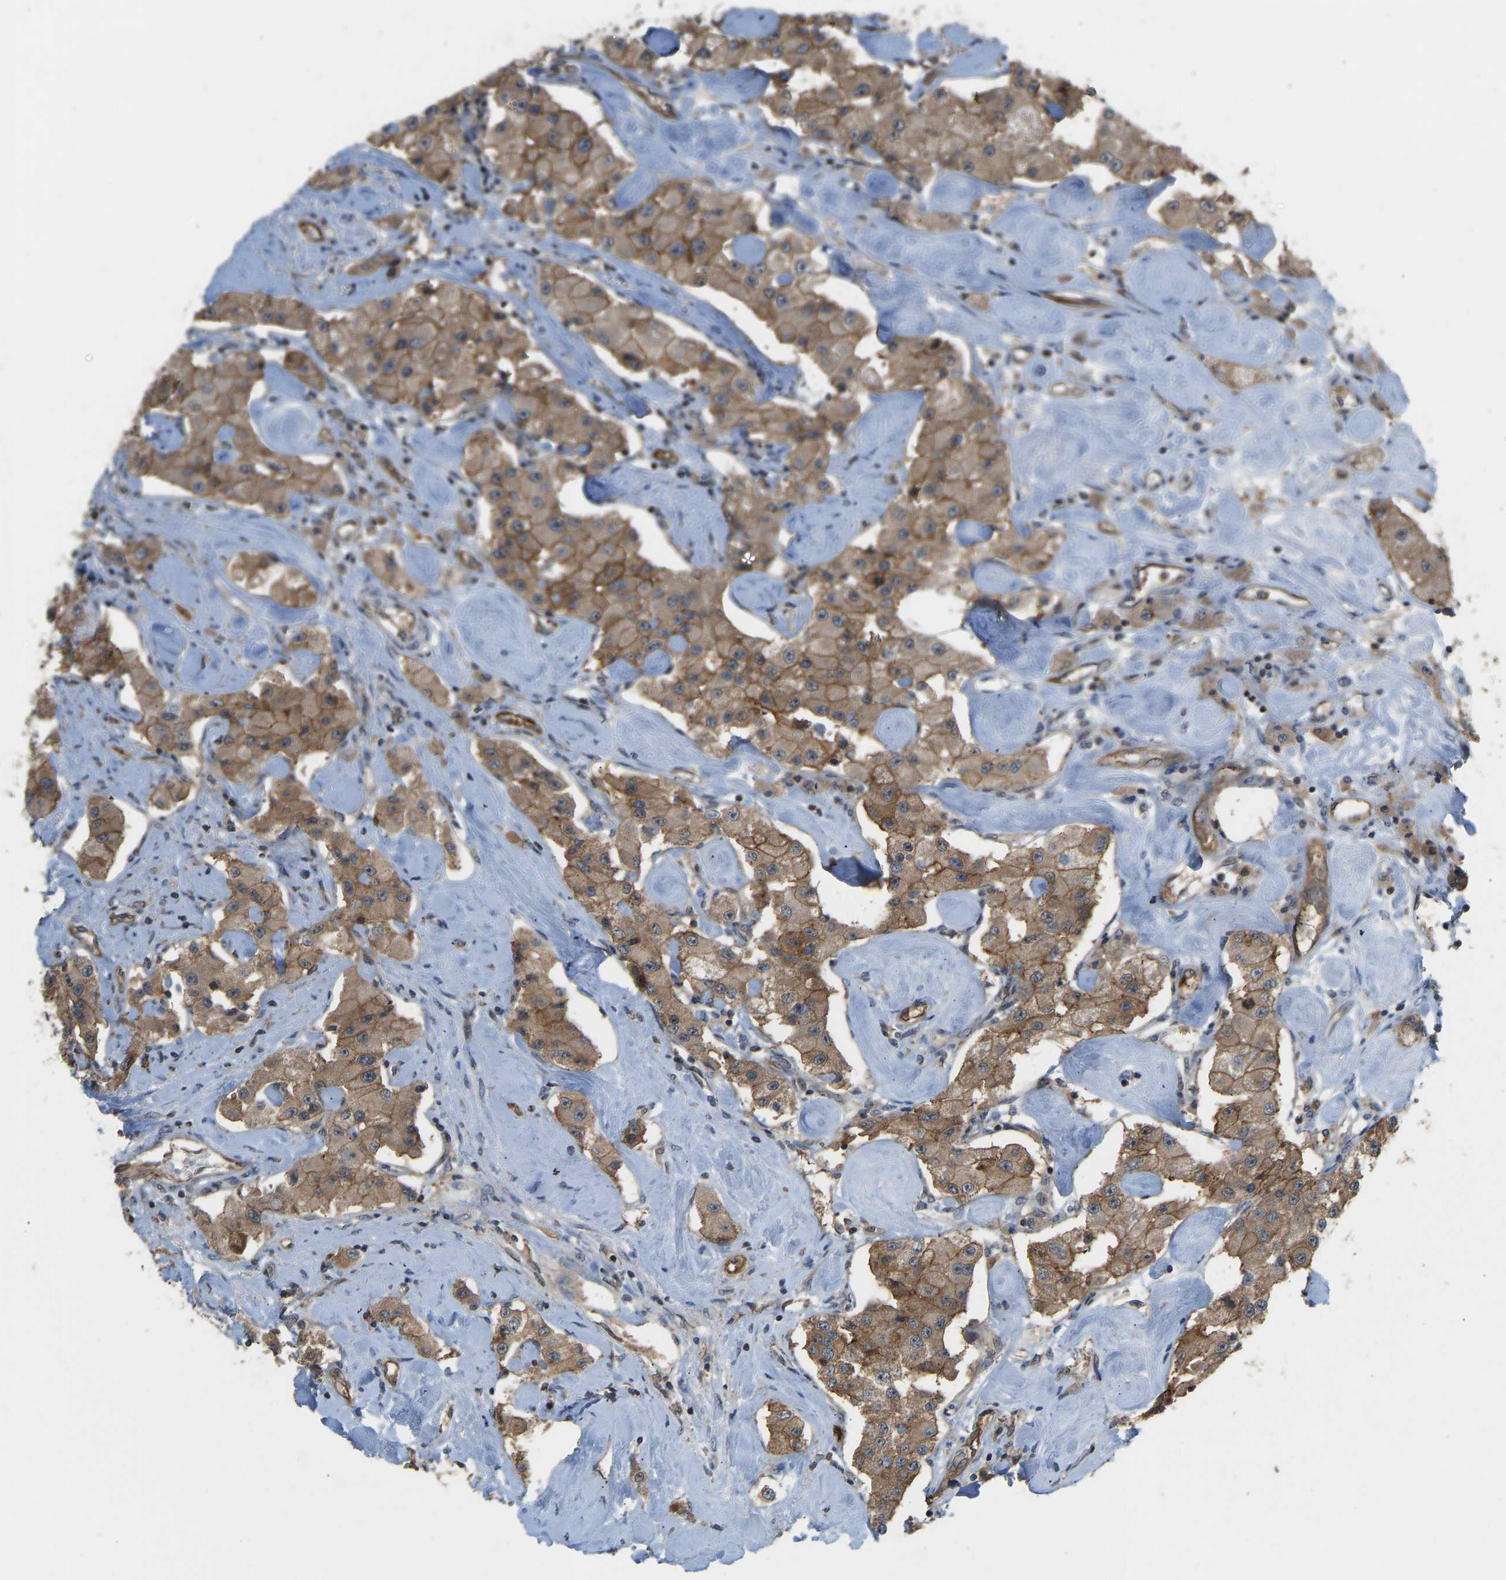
{"staining": {"intensity": "moderate", "quantity": ">75%", "location": "cytoplasmic/membranous"}, "tissue": "carcinoid", "cell_type": "Tumor cells", "image_type": "cancer", "snomed": [{"axis": "morphology", "description": "Carcinoid, malignant, NOS"}, {"axis": "topography", "description": "Pancreas"}], "caption": "Protein expression analysis of human malignant carcinoid reveals moderate cytoplasmic/membranous staining in approximately >75% of tumor cells. (DAB IHC with brightfield microscopy, high magnification).", "gene": "CCT8", "patient": {"sex": "male", "age": 41}}